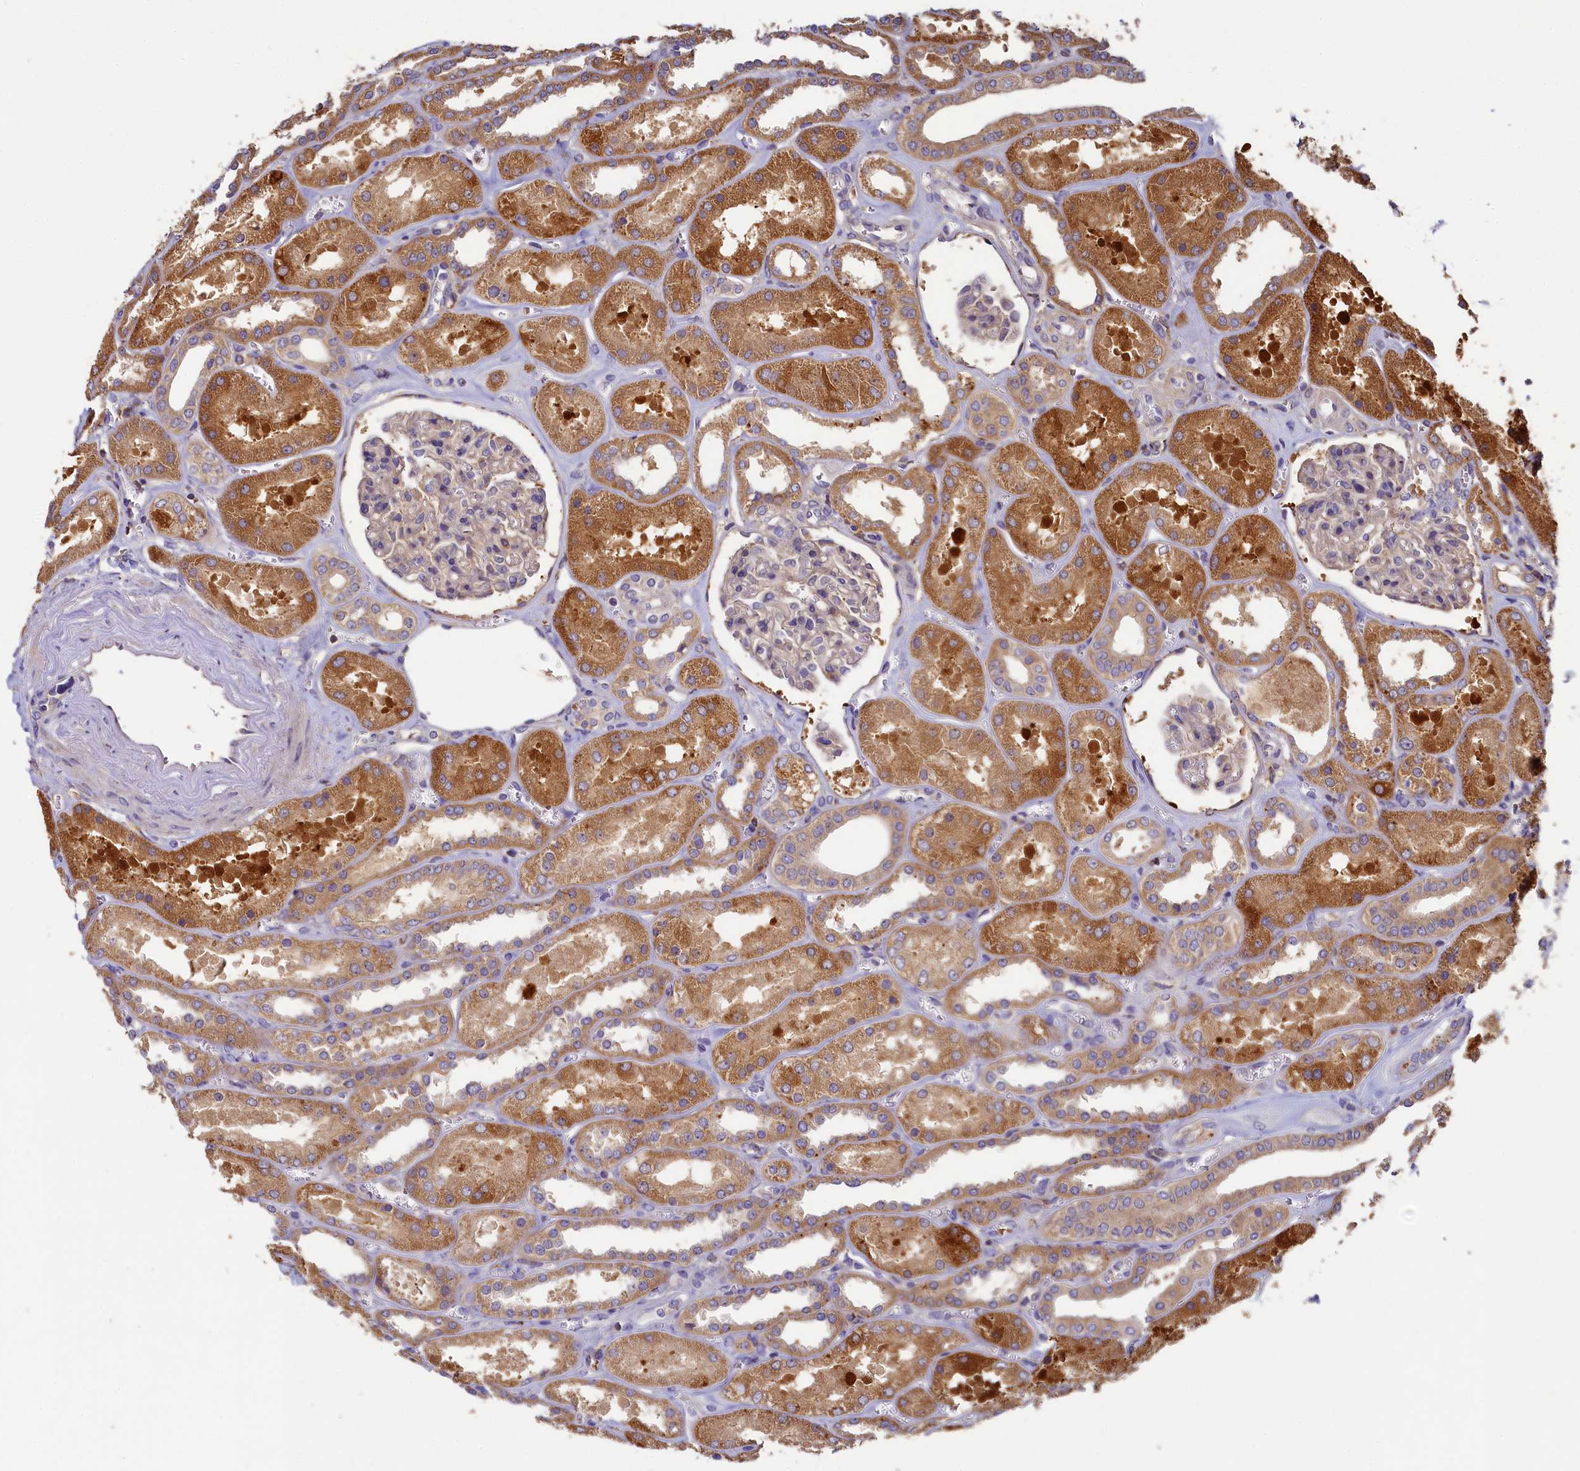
{"staining": {"intensity": "weak", "quantity": "<25%", "location": "cytoplasmic/membranous"}, "tissue": "kidney", "cell_type": "Cells in glomeruli", "image_type": "normal", "snomed": [{"axis": "morphology", "description": "Normal tissue, NOS"}, {"axis": "morphology", "description": "Adenocarcinoma, NOS"}, {"axis": "topography", "description": "Kidney"}], "caption": "Immunohistochemical staining of benign human kidney displays no significant staining in cells in glomeruli. Brightfield microscopy of immunohistochemistry (IHC) stained with DAB (3,3'-diaminobenzidine) (brown) and hematoxylin (blue), captured at high magnification.", "gene": "SEC31B", "patient": {"sex": "female", "age": 68}}